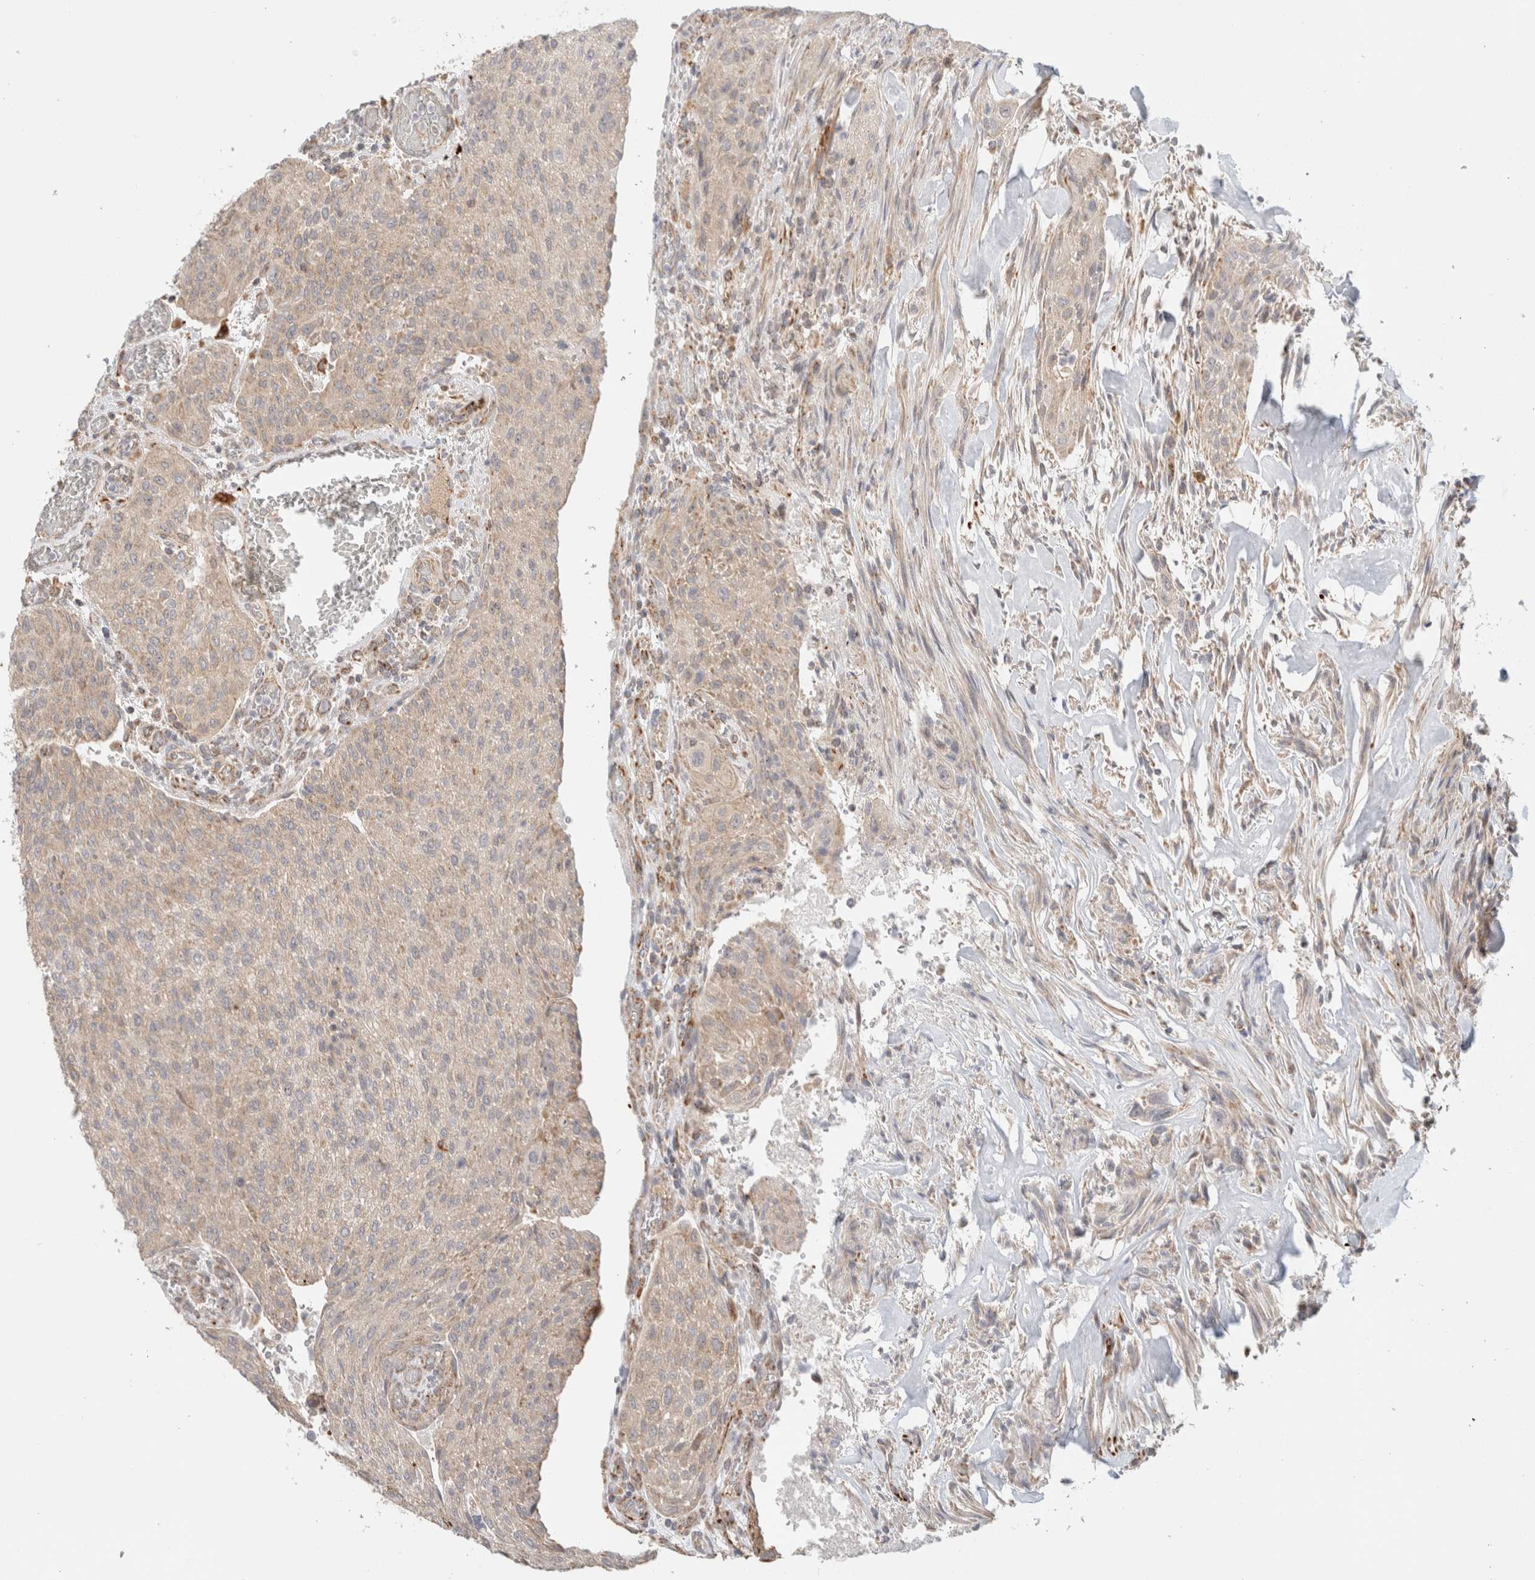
{"staining": {"intensity": "weak", "quantity": ">75%", "location": "cytoplasmic/membranous"}, "tissue": "urothelial cancer", "cell_type": "Tumor cells", "image_type": "cancer", "snomed": [{"axis": "morphology", "description": "Urothelial carcinoma, Low grade"}, {"axis": "morphology", "description": "Urothelial carcinoma, High grade"}, {"axis": "topography", "description": "Urinary bladder"}], "caption": "Human low-grade urothelial carcinoma stained with a brown dye shows weak cytoplasmic/membranous positive positivity in approximately >75% of tumor cells.", "gene": "MRM3", "patient": {"sex": "male", "age": 35}}